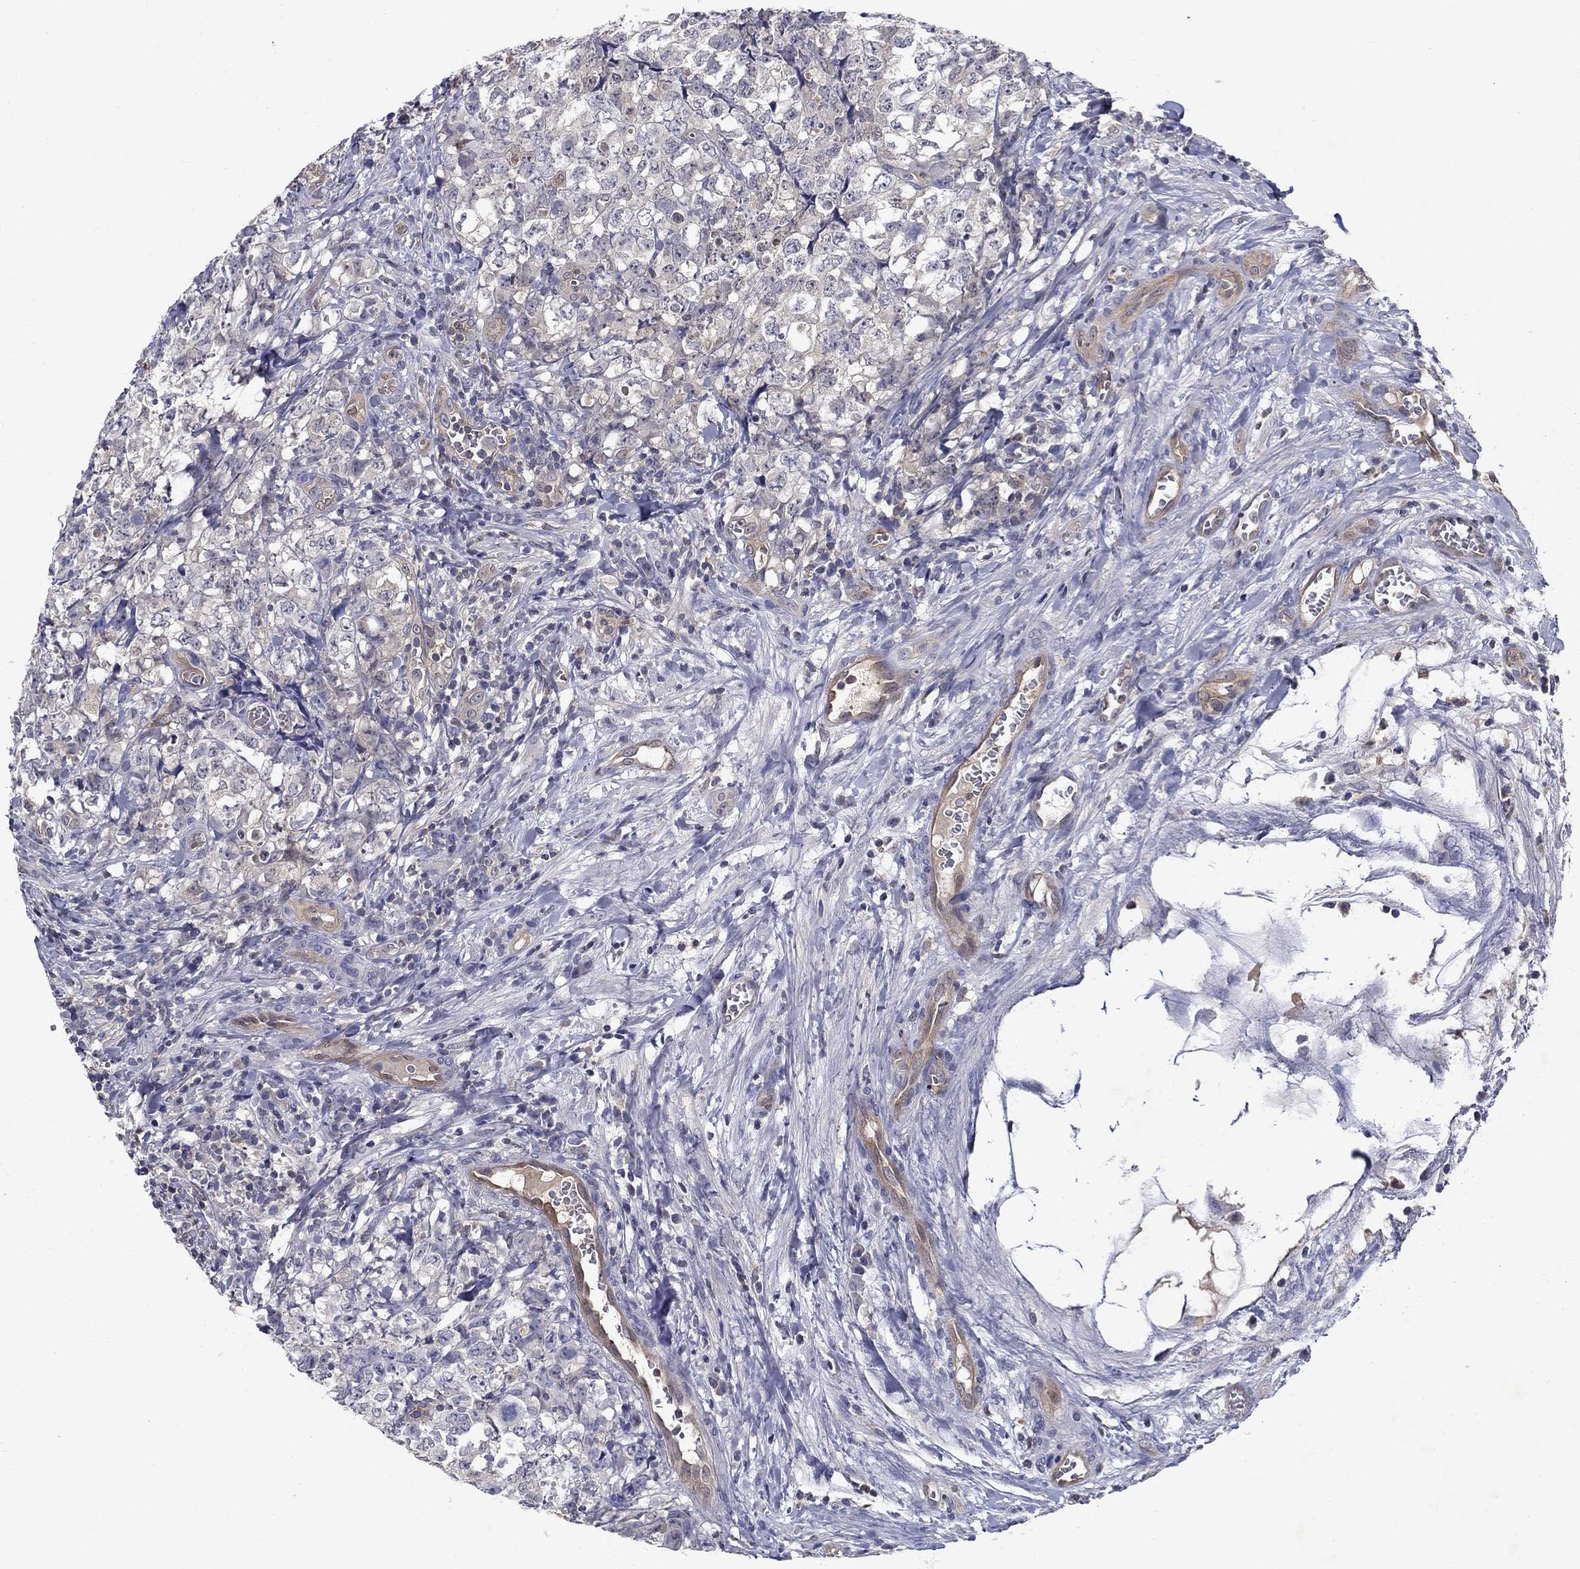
{"staining": {"intensity": "negative", "quantity": "none", "location": "none"}, "tissue": "testis cancer", "cell_type": "Tumor cells", "image_type": "cancer", "snomed": [{"axis": "morphology", "description": "Carcinoma, Embryonal, NOS"}, {"axis": "topography", "description": "Testis"}], "caption": "Immunohistochemistry micrograph of neoplastic tissue: human testis cancer stained with DAB displays no significant protein expression in tumor cells.", "gene": "GLTP", "patient": {"sex": "male", "age": 23}}